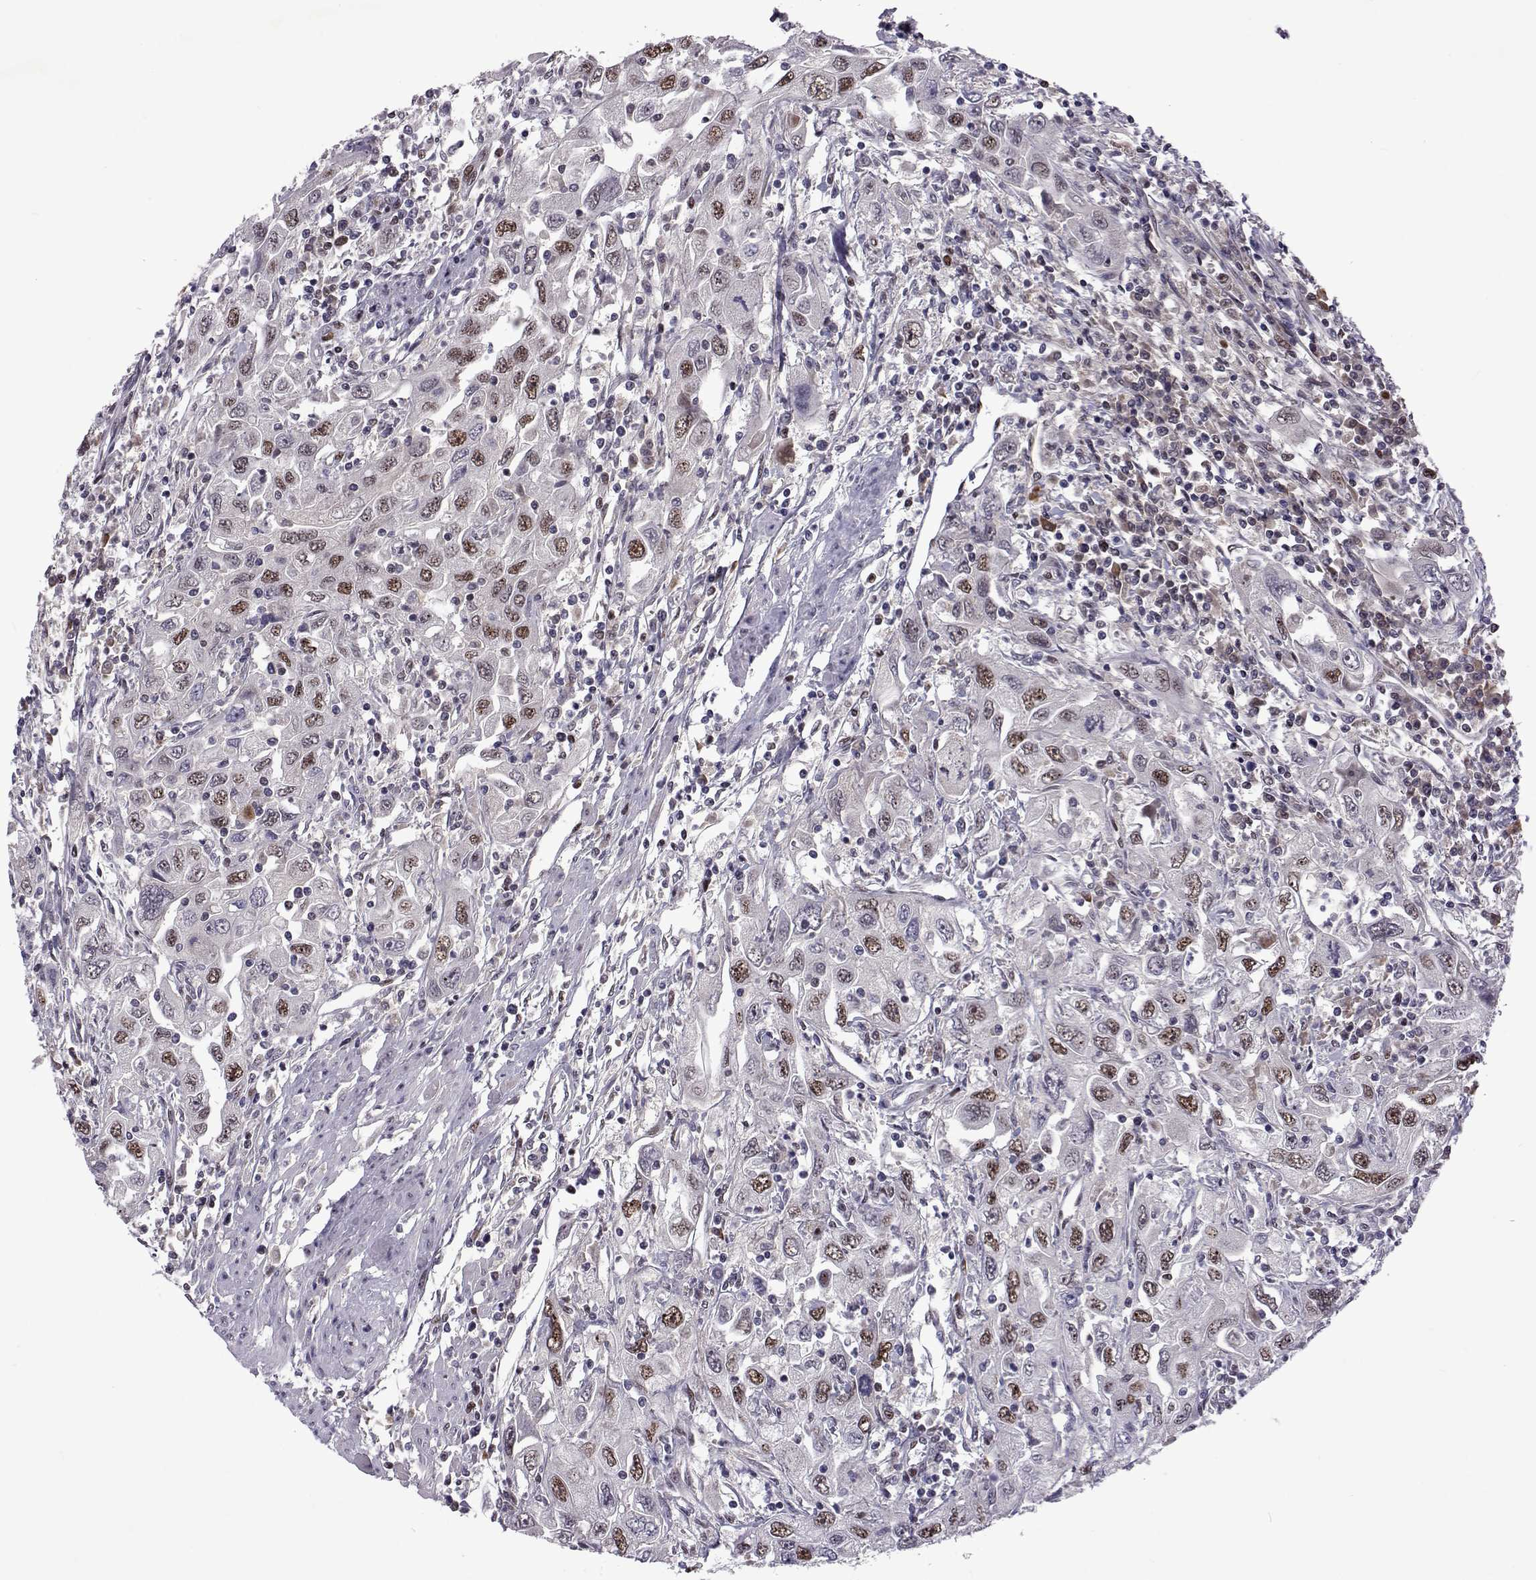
{"staining": {"intensity": "moderate", "quantity": "25%-75%", "location": "nuclear"}, "tissue": "urothelial cancer", "cell_type": "Tumor cells", "image_type": "cancer", "snomed": [{"axis": "morphology", "description": "Urothelial carcinoma, High grade"}, {"axis": "topography", "description": "Urinary bladder"}], "caption": "IHC histopathology image of urothelial cancer stained for a protein (brown), which displays medium levels of moderate nuclear expression in about 25%-75% of tumor cells.", "gene": "TCF15", "patient": {"sex": "male", "age": 76}}